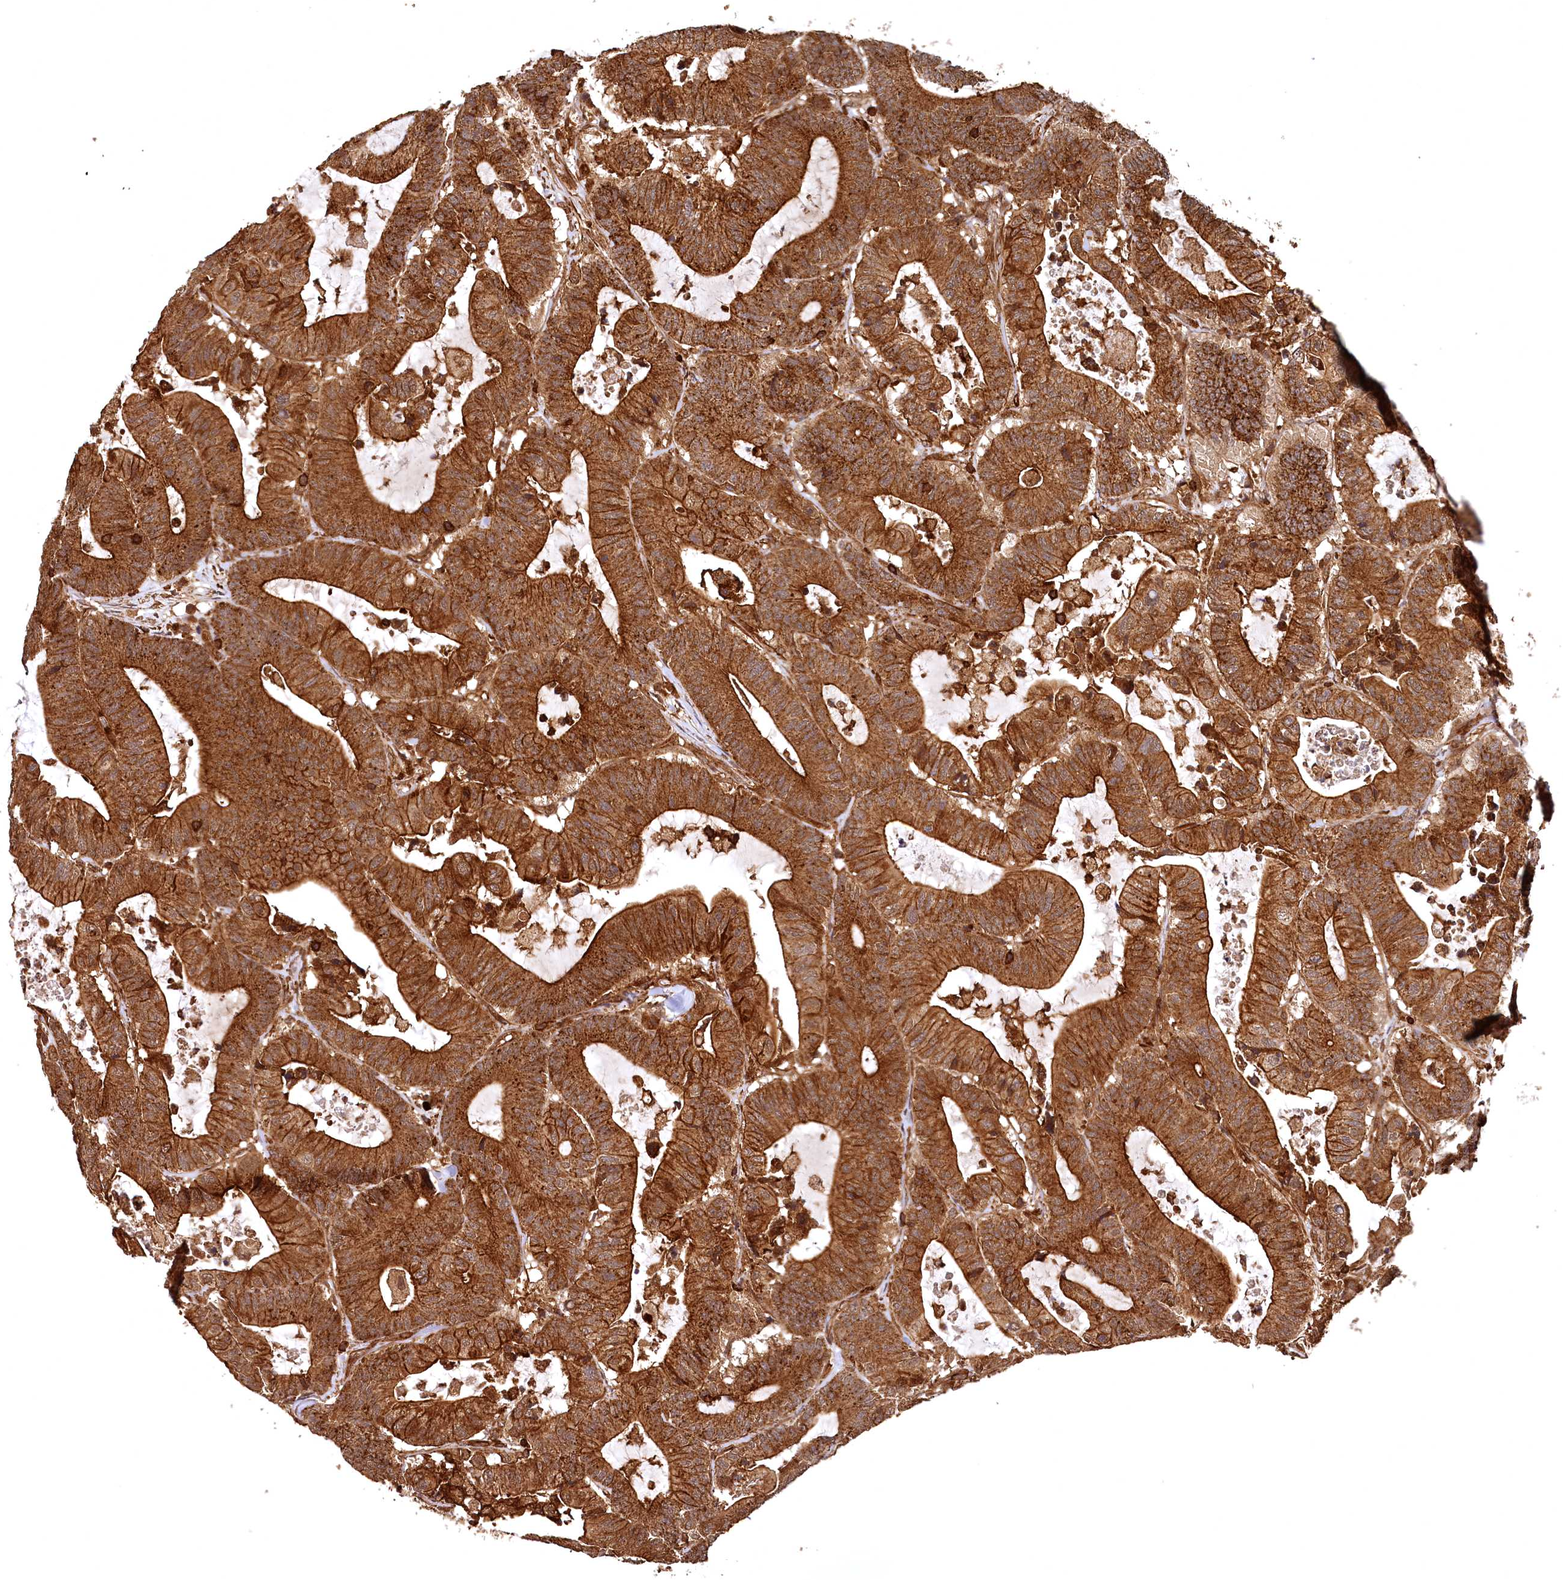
{"staining": {"intensity": "strong", "quantity": ">75%", "location": "cytoplasmic/membranous"}, "tissue": "colorectal cancer", "cell_type": "Tumor cells", "image_type": "cancer", "snomed": [{"axis": "morphology", "description": "Adenocarcinoma, NOS"}, {"axis": "topography", "description": "Colon"}], "caption": "This is an image of immunohistochemistry staining of colorectal cancer, which shows strong staining in the cytoplasmic/membranous of tumor cells.", "gene": "STUB1", "patient": {"sex": "female", "age": 84}}